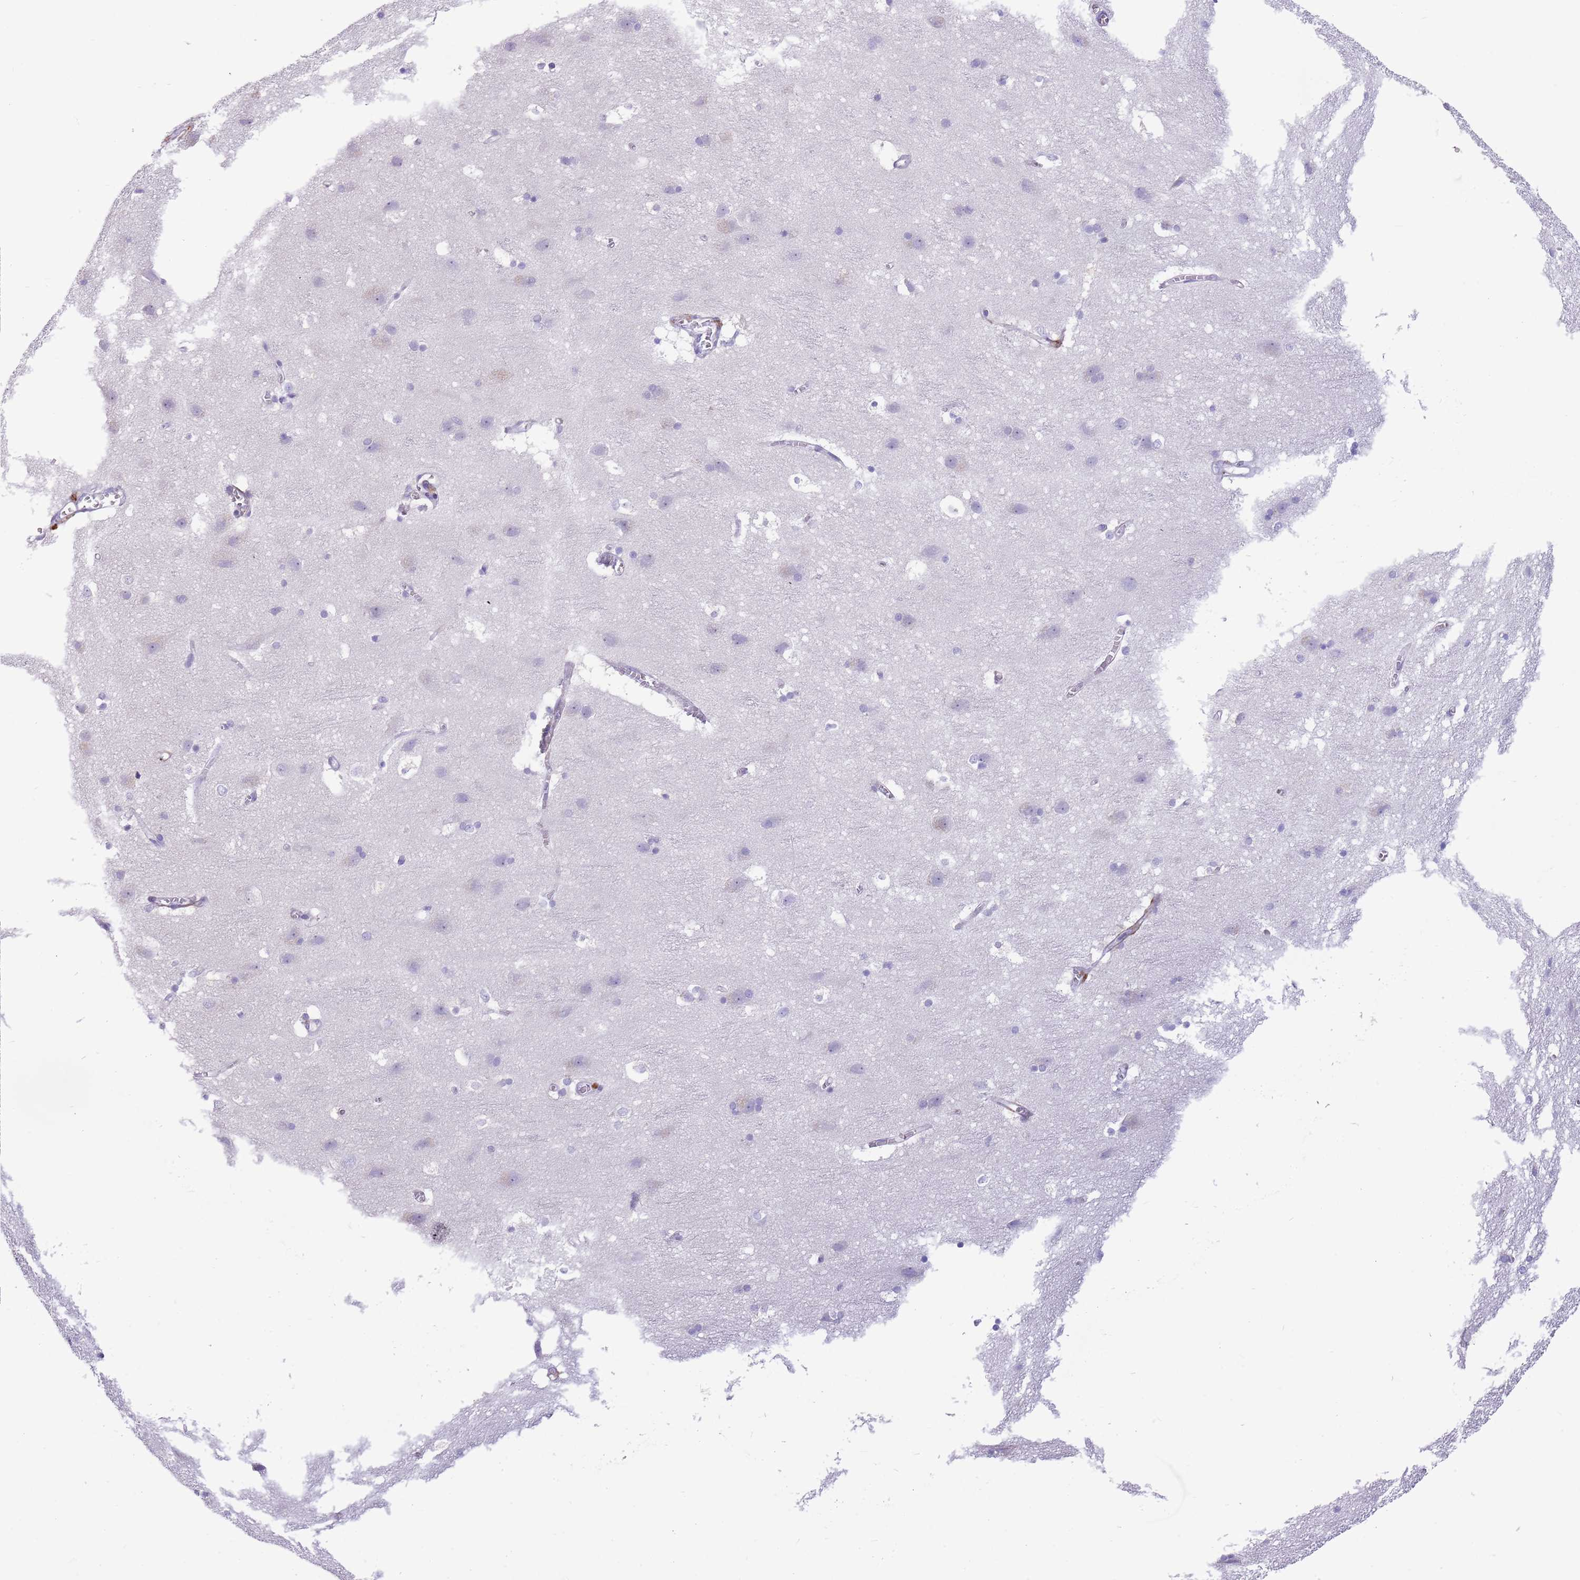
{"staining": {"intensity": "negative", "quantity": "none", "location": "none"}, "tissue": "cerebral cortex", "cell_type": "Endothelial cells", "image_type": "normal", "snomed": [{"axis": "morphology", "description": "Normal tissue, NOS"}, {"axis": "topography", "description": "Cerebral cortex"}], "caption": "Histopathology image shows no protein positivity in endothelial cells of benign cerebral cortex. (Immunohistochemistry, brightfield microscopy, high magnification).", "gene": "LEPROTL1", "patient": {"sex": "male", "age": 54}}